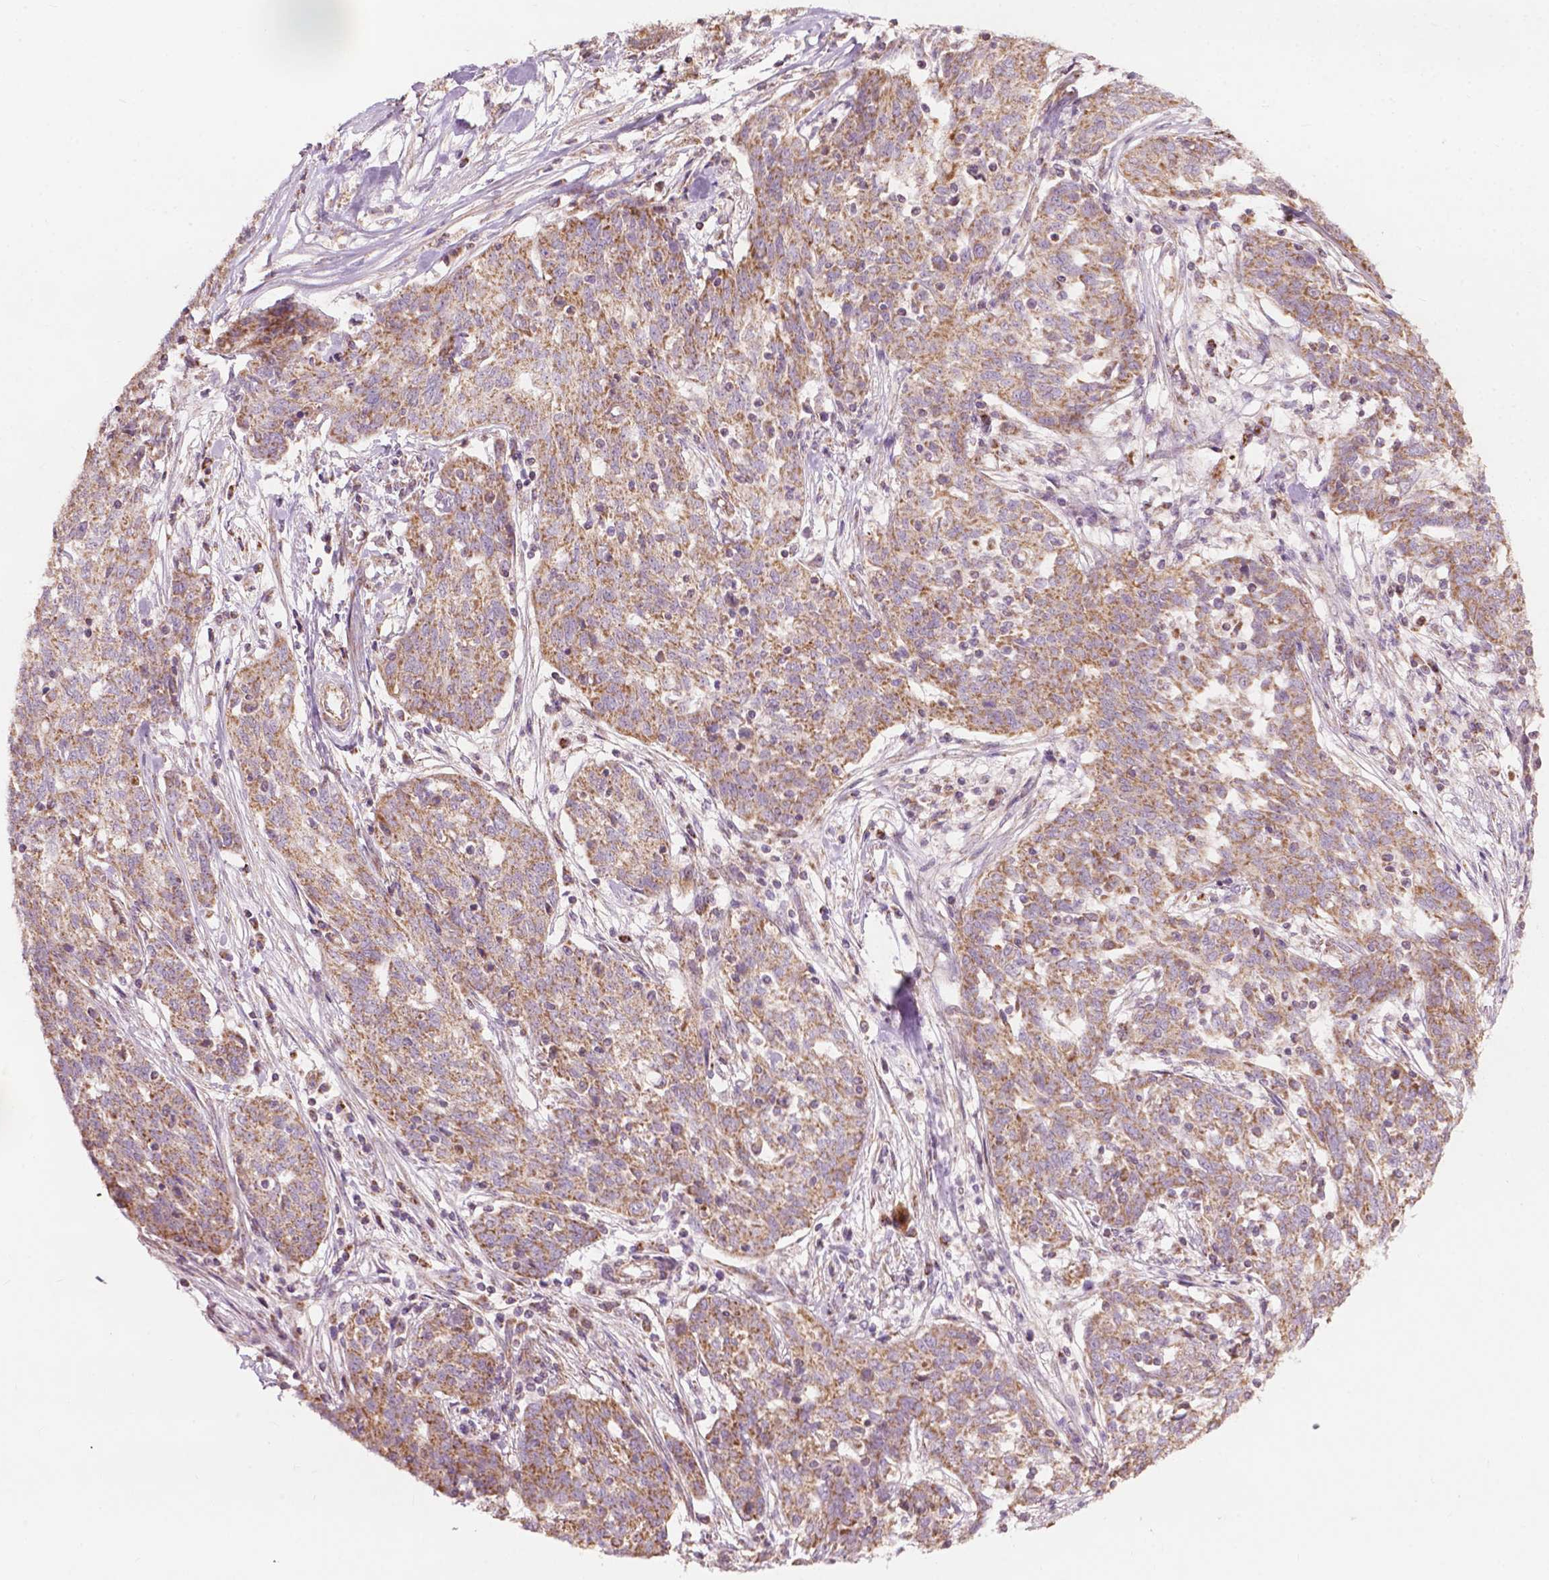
{"staining": {"intensity": "moderate", "quantity": ">75%", "location": "cytoplasmic/membranous"}, "tissue": "ovarian cancer", "cell_type": "Tumor cells", "image_type": "cancer", "snomed": [{"axis": "morphology", "description": "Cystadenocarcinoma, serous, NOS"}, {"axis": "topography", "description": "Ovary"}], "caption": "Immunohistochemical staining of serous cystadenocarcinoma (ovarian) exhibits medium levels of moderate cytoplasmic/membranous protein positivity in about >75% of tumor cells.", "gene": "NDUFA10", "patient": {"sex": "female", "age": 67}}